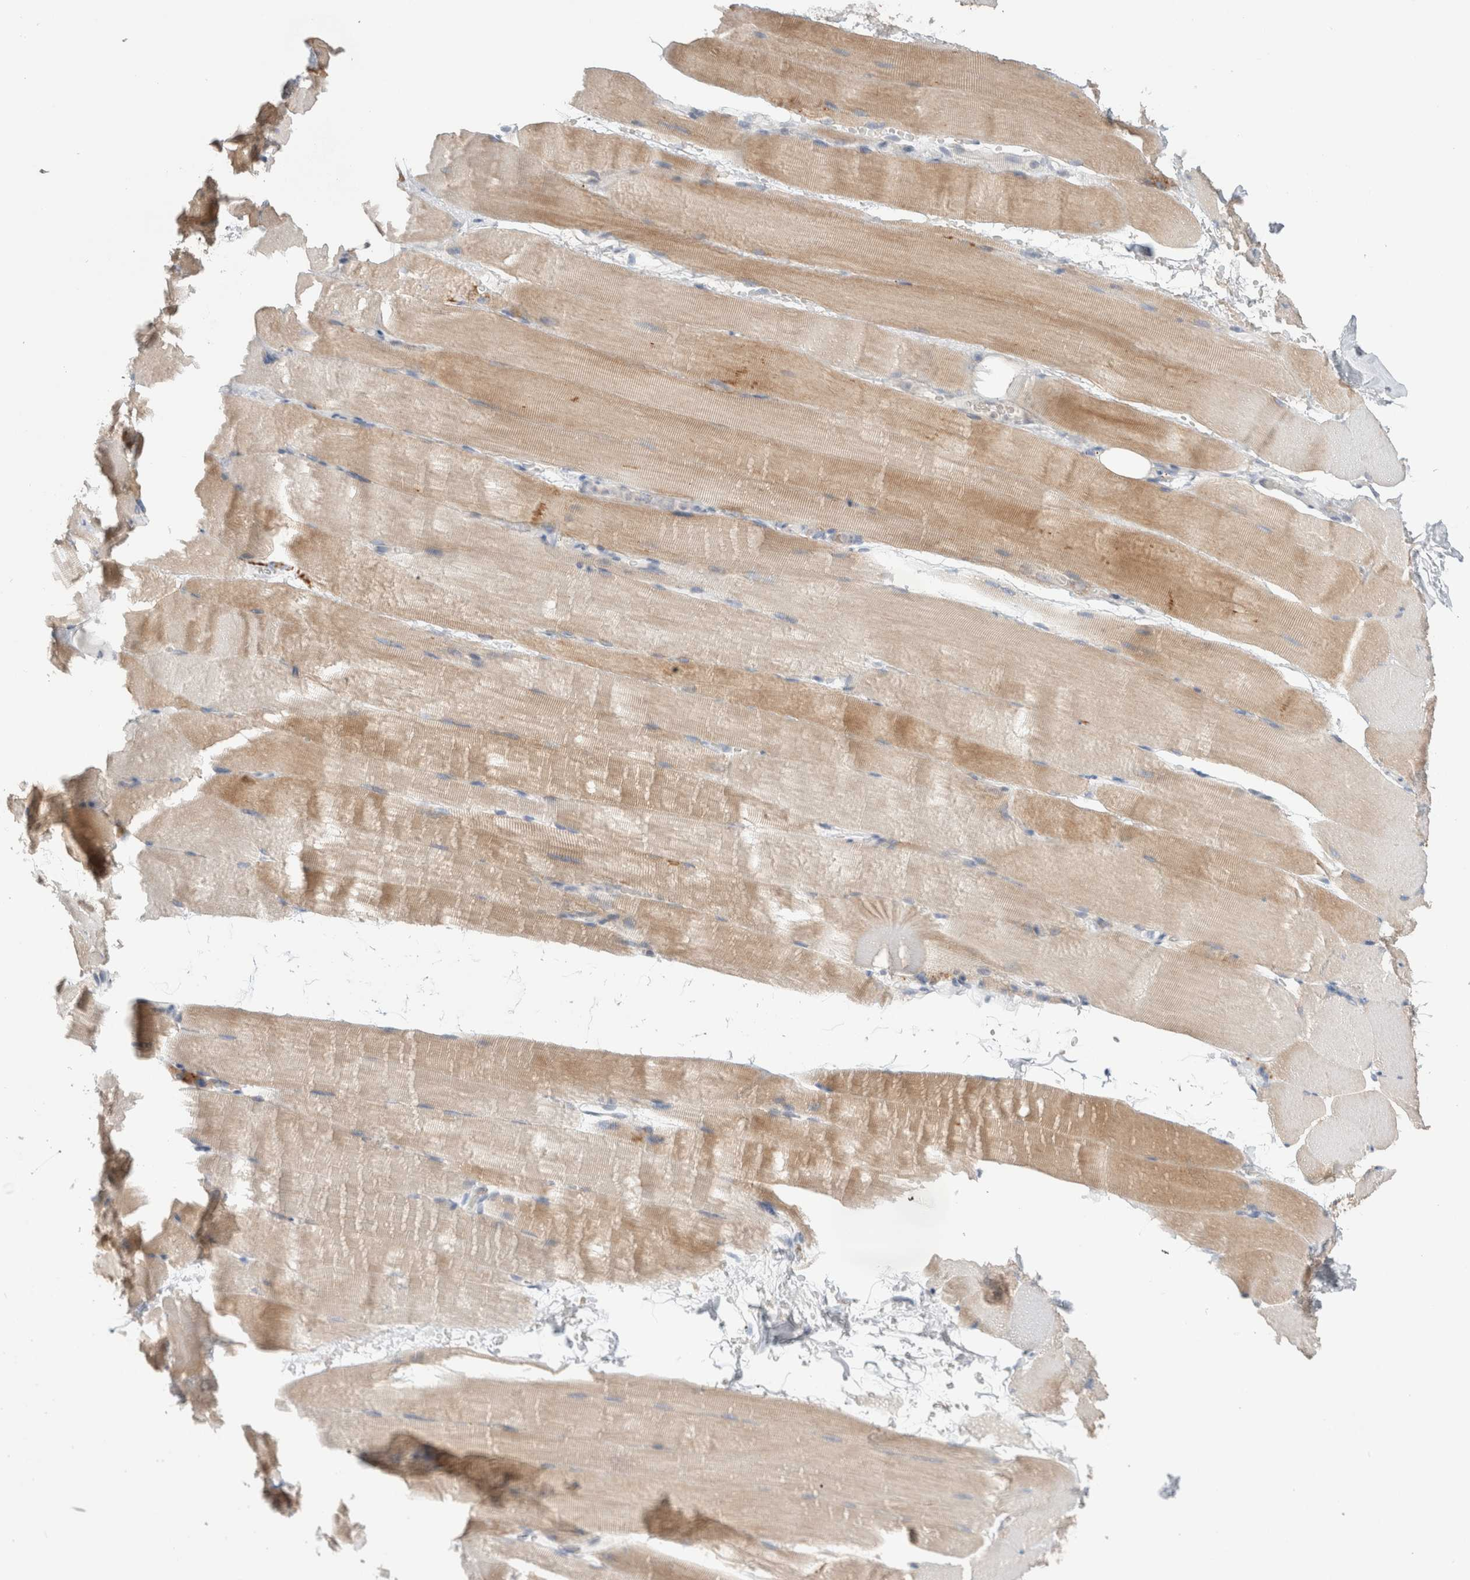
{"staining": {"intensity": "weak", "quantity": ">75%", "location": "cytoplasmic/membranous"}, "tissue": "skeletal muscle", "cell_type": "Myocytes", "image_type": "normal", "snomed": [{"axis": "morphology", "description": "Normal tissue, NOS"}, {"axis": "topography", "description": "Skeletal muscle"}, {"axis": "topography", "description": "Parathyroid gland"}], "caption": "Skeletal muscle stained with immunohistochemistry reveals weak cytoplasmic/membranous expression in about >75% of myocytes. (DAB (3,3'-diaminobenzidine) = brown stain, brightfield microscopy at high magnification).", "gene": "NDOR1", "patient": {"sex": "female", "age": 37}}